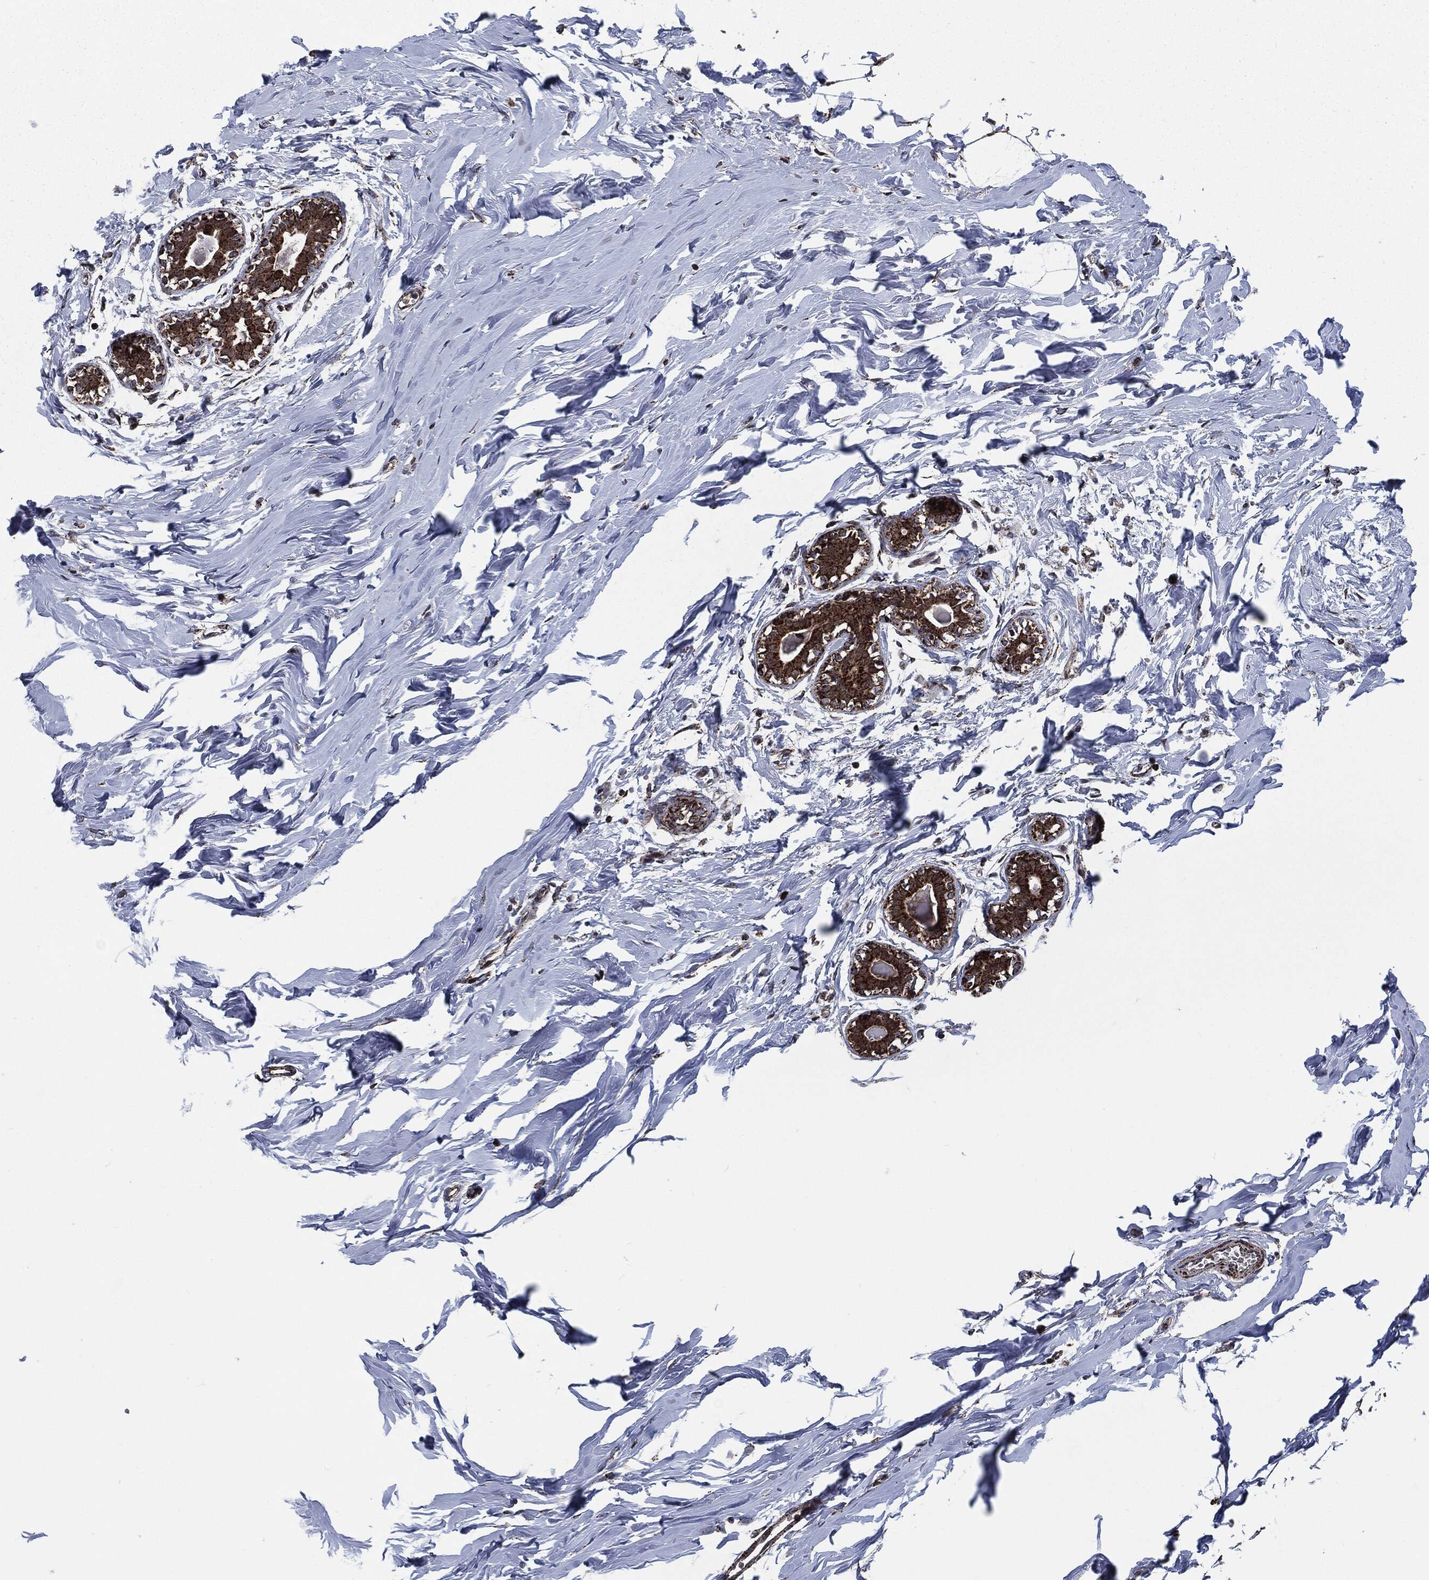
{"staining": {"intensity": "strong", "quantity": ">75%", "location": "cytoplasmic/membranous"}, "tissue": "breast", "cell_type": "Adipocytes", "image_type": "normal", "snomed": [{"axis": "morphology", "description": "Normal tissue, NOS"}, {"axis": "morphology", "description": "Lobular carcinoma, in situ"}, {"axis": "topography", "description": "Breast"}], "caption": "Immunohistochemical staining of unremarkable breast displays >75% levels of strong cytoplasmic/membranous protein positivity in about >75% of adipocytes. The staining was performed using DAB (3,3'-diaminobenzidine) to visualize the protein expression in brown, while the nuclei were stained in blue with hematoxylin (Magnification: 20x).", "gene": "FH", "patient": {"sex": "female", "age": 35}}